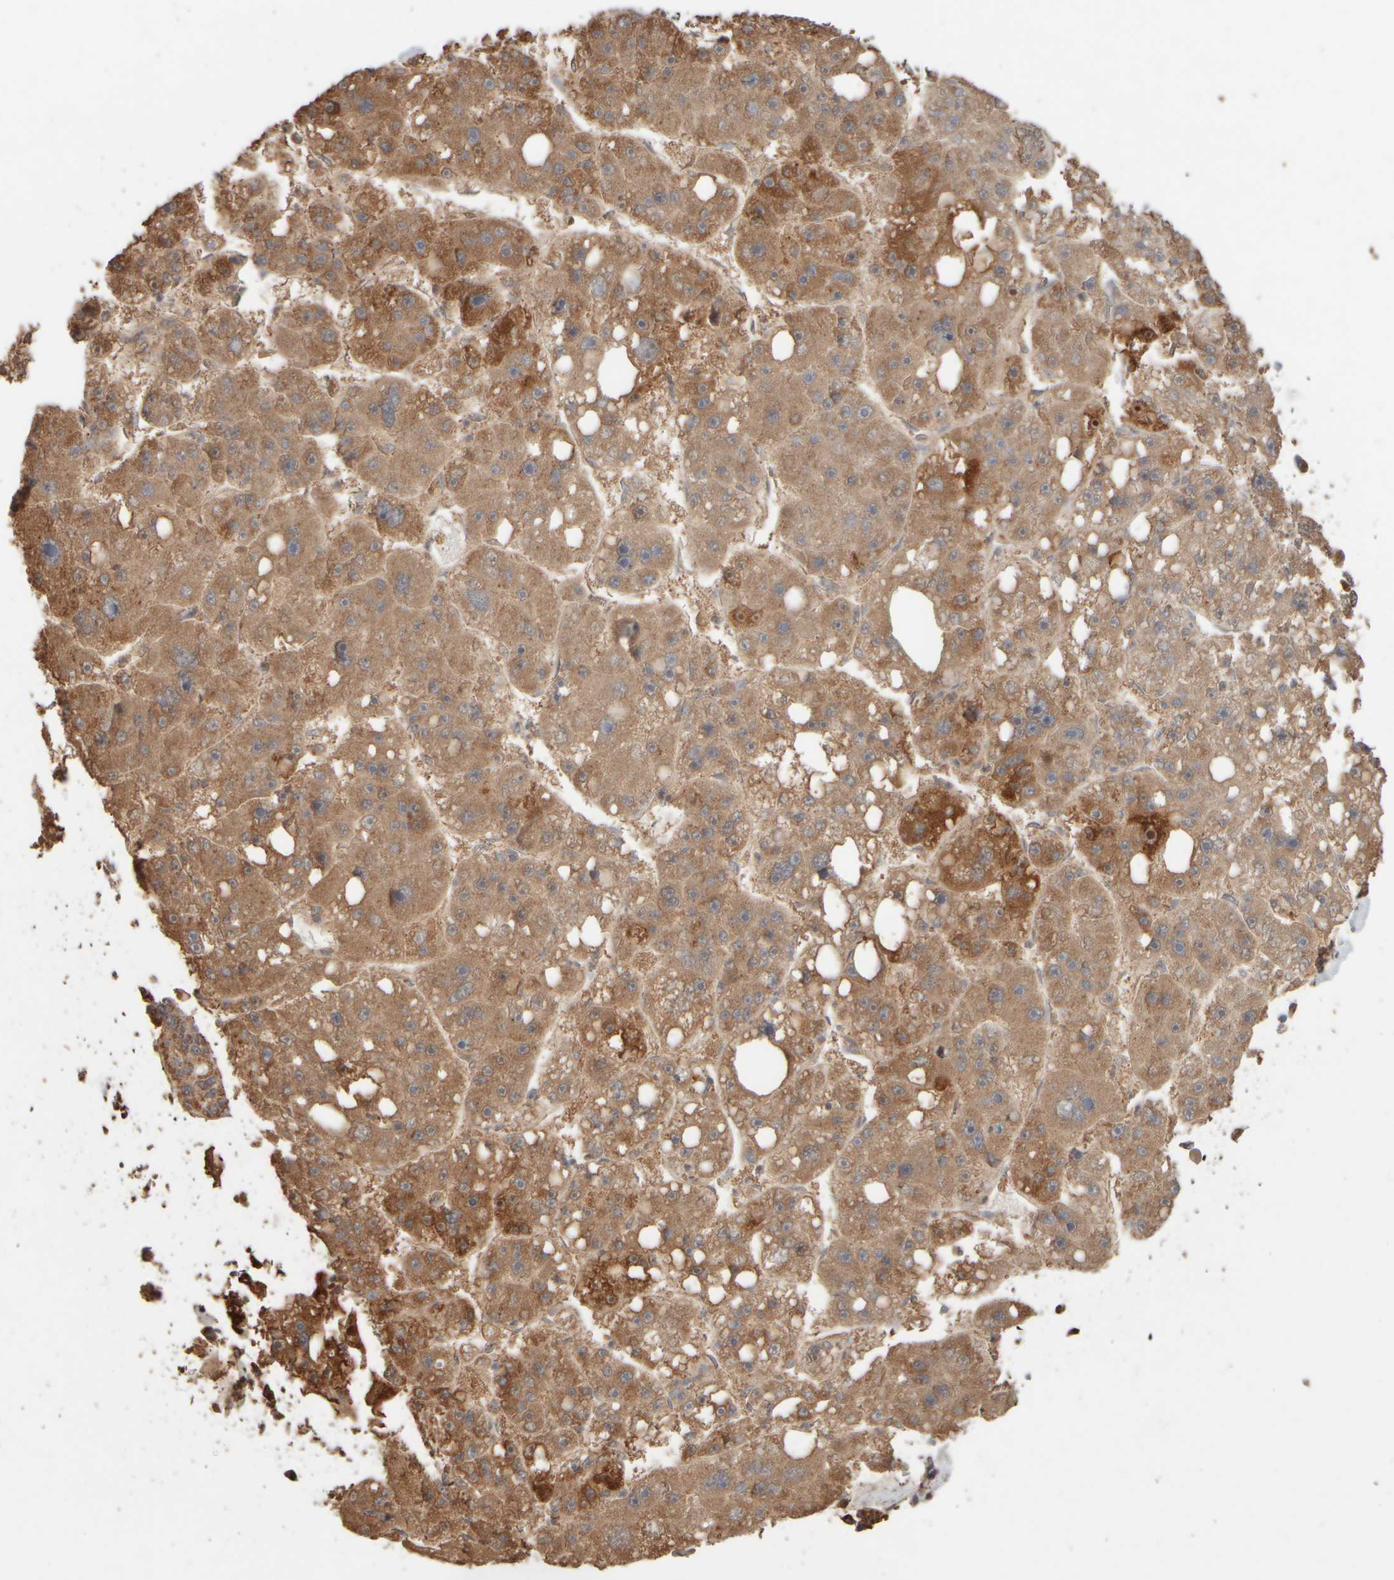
{"staining": {"intensity": "moderate", "quantity": ">75%", "location": "cytoplasmic/membranous"}, "tissue": "liver cancer", "cell_type": "Tumor cells", "image_type": "cancer", "snomed": [{"axis": "morphology", "description": "Cholangiocarcinoma"}, {"axis": "topography", "description": "Liver"}], "caption": "The histopathology image reveals a brown stain indicating the presence of a protein in the cytoplasmic/membranous of tumor cells in liver cancer (cholangiocarcinoma). (DAB (3,3'-diaminobenzidine) = brown stain, brightfield microscopy at high magnification).", "gene": "EIF2B3", "patient": {"sex": "male", "age": 50}}